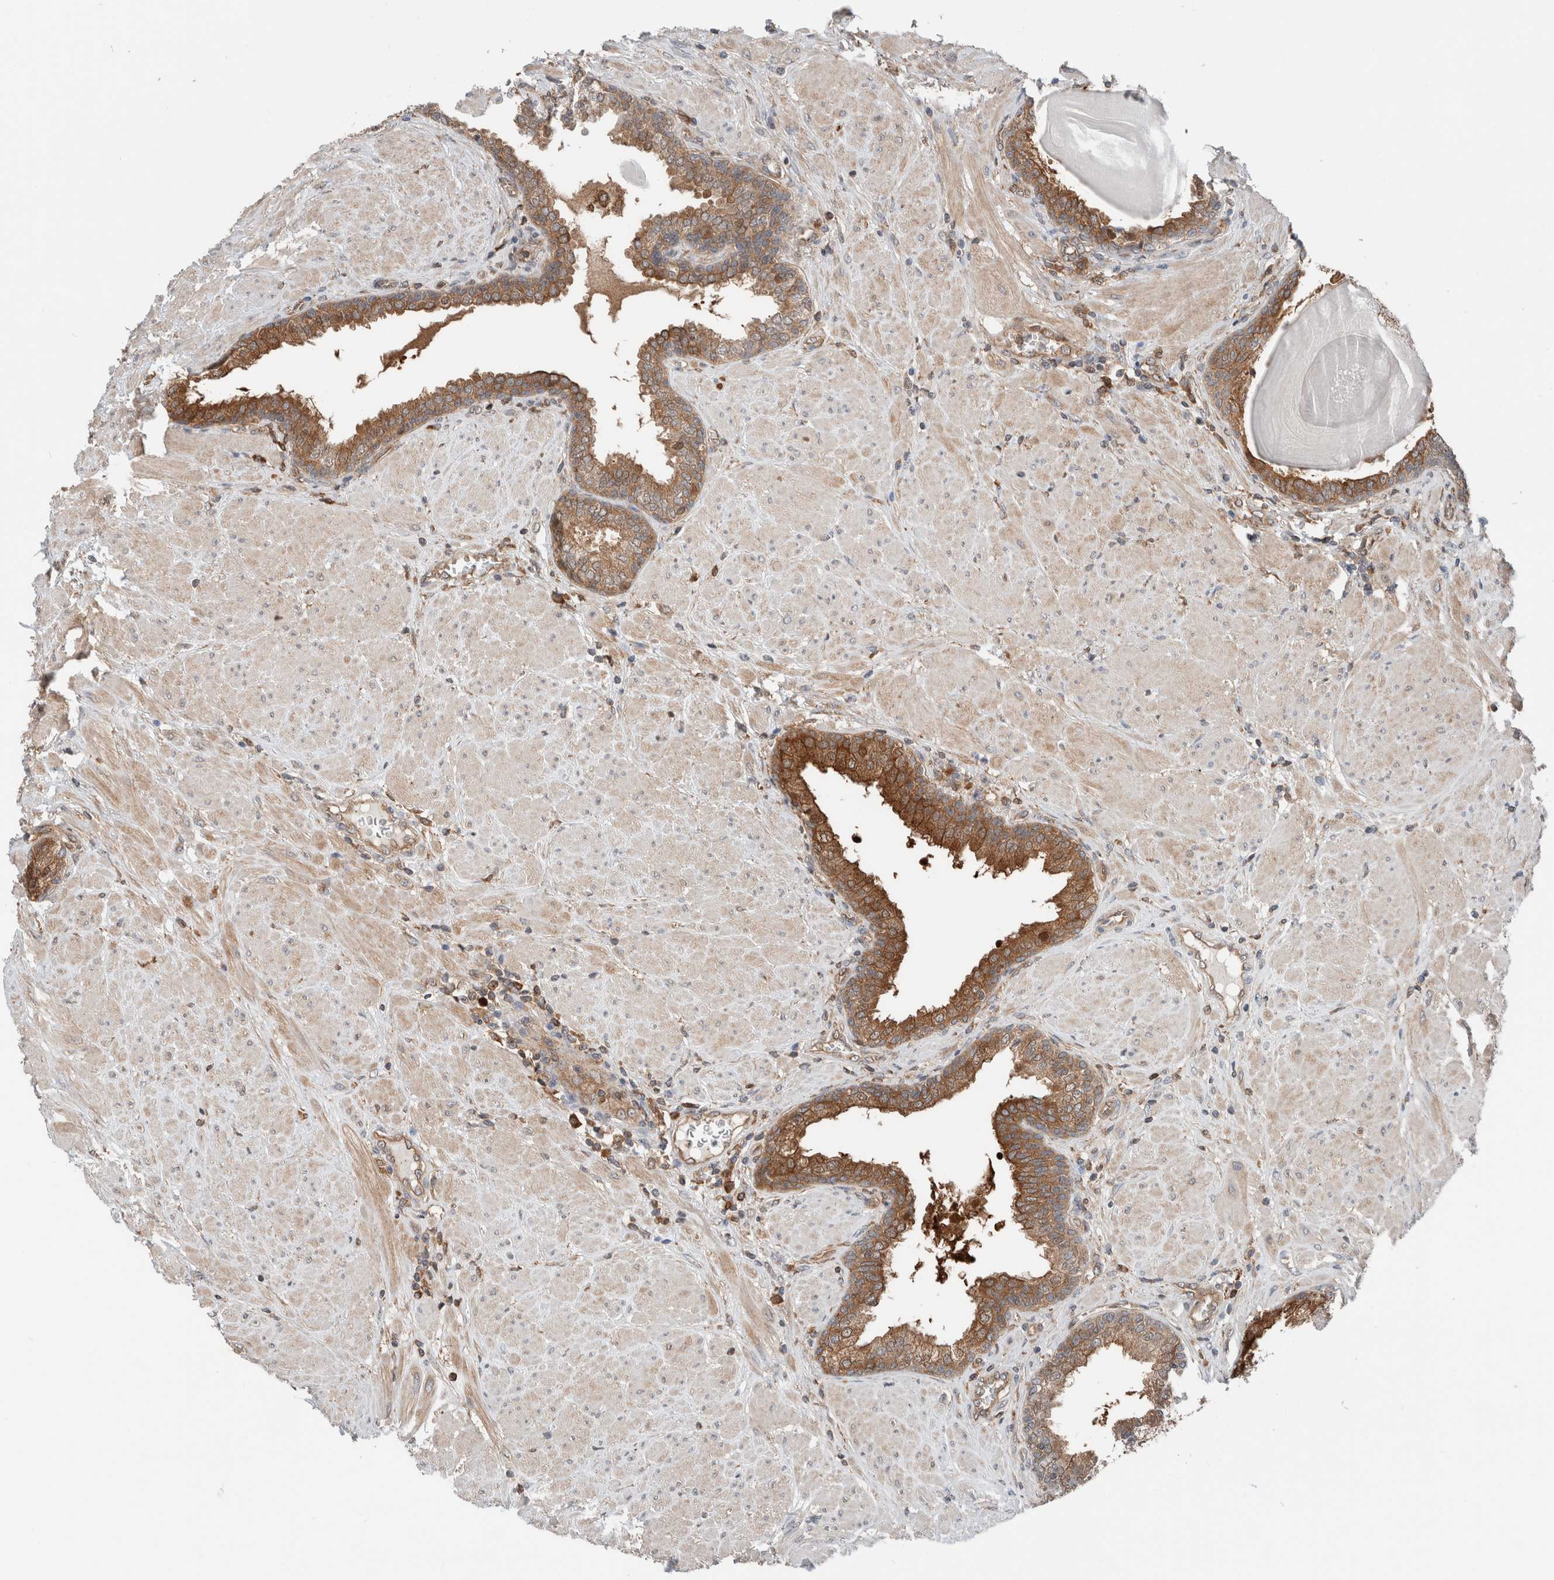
{"staining": {"intensity": "strong", "quantity": ">75%", "location": "cytoplasmic/membranous"}, "tissue": "prostate", "cell_type": "Glandular cells", "image_type": "normal", "snomed": [{"axis": "morphology", "description": "Normal tissue, NOS"}, {"axis": "topography", "description": "Prostate"}], "caption": "Prostate was stained to show a protein in brown. There is high levels of strong cytoplasmic/membranous expression in approximately >75% of glandular cells. (Stains: DAB in brown, nuclei in blue, Microscopy: brightfield microscopy at high magnification).", "gene": "XPNPEP1", "patient": {"sex": "male", "age": 51}}